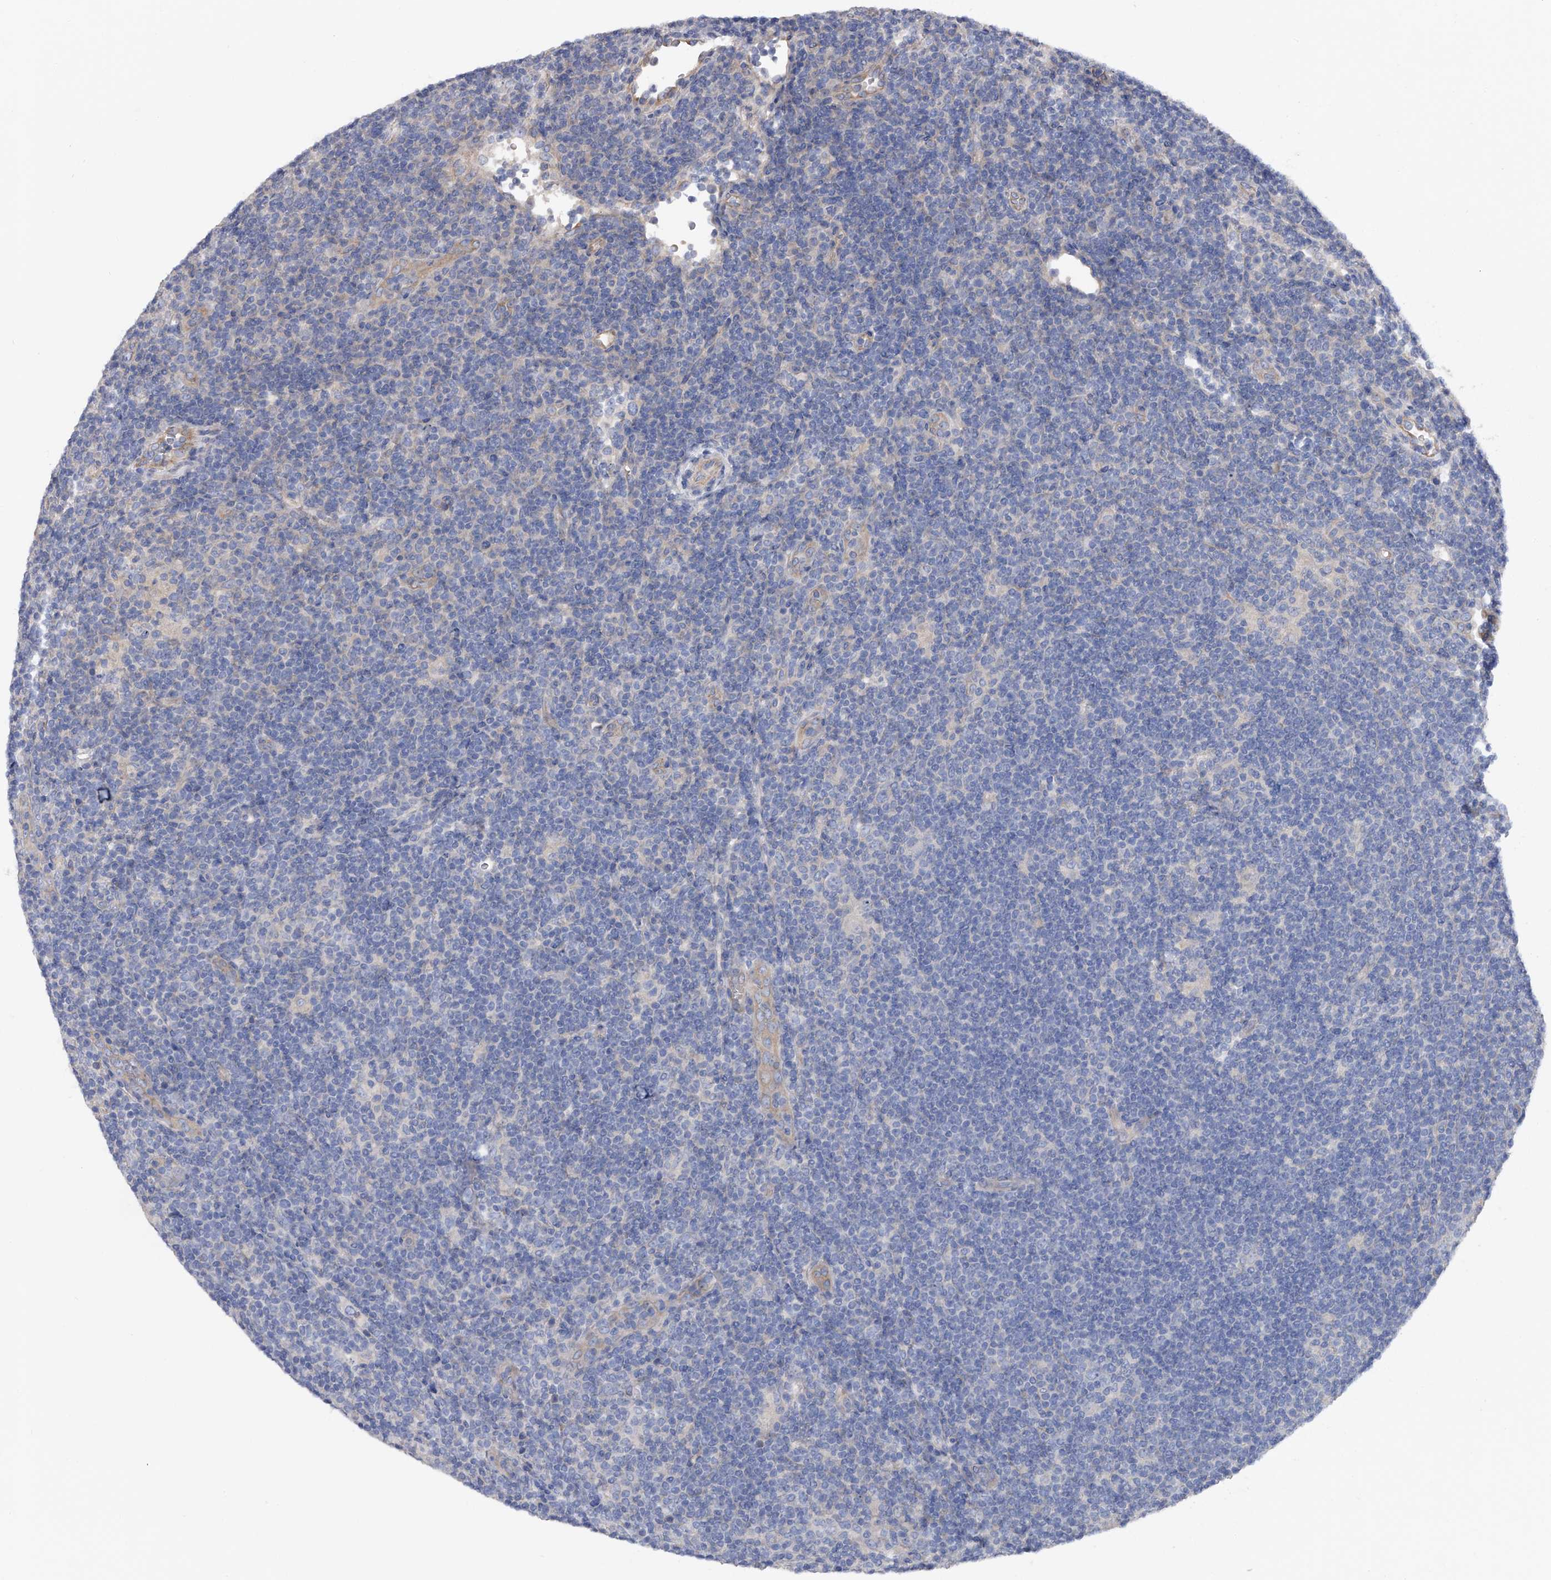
{"staining": {"intensity": "negative", "quantity": "none", "location": "none"}, "tissue": "lymphoma", "cell_type": "Tumor cells", "image_type": "cancer", "snomed": [{"axis": "morphology", "description": "Hodgkin's disease, NOS"}, {"axis": "topography", "description": "Lymph node"}], "caption": "IHC image of human lymphoma stained for a protein (brown), which reveals no staining in tumor cells.", "gene": "RWDD2A", "patient": {"sex": "female", "age": 57}}